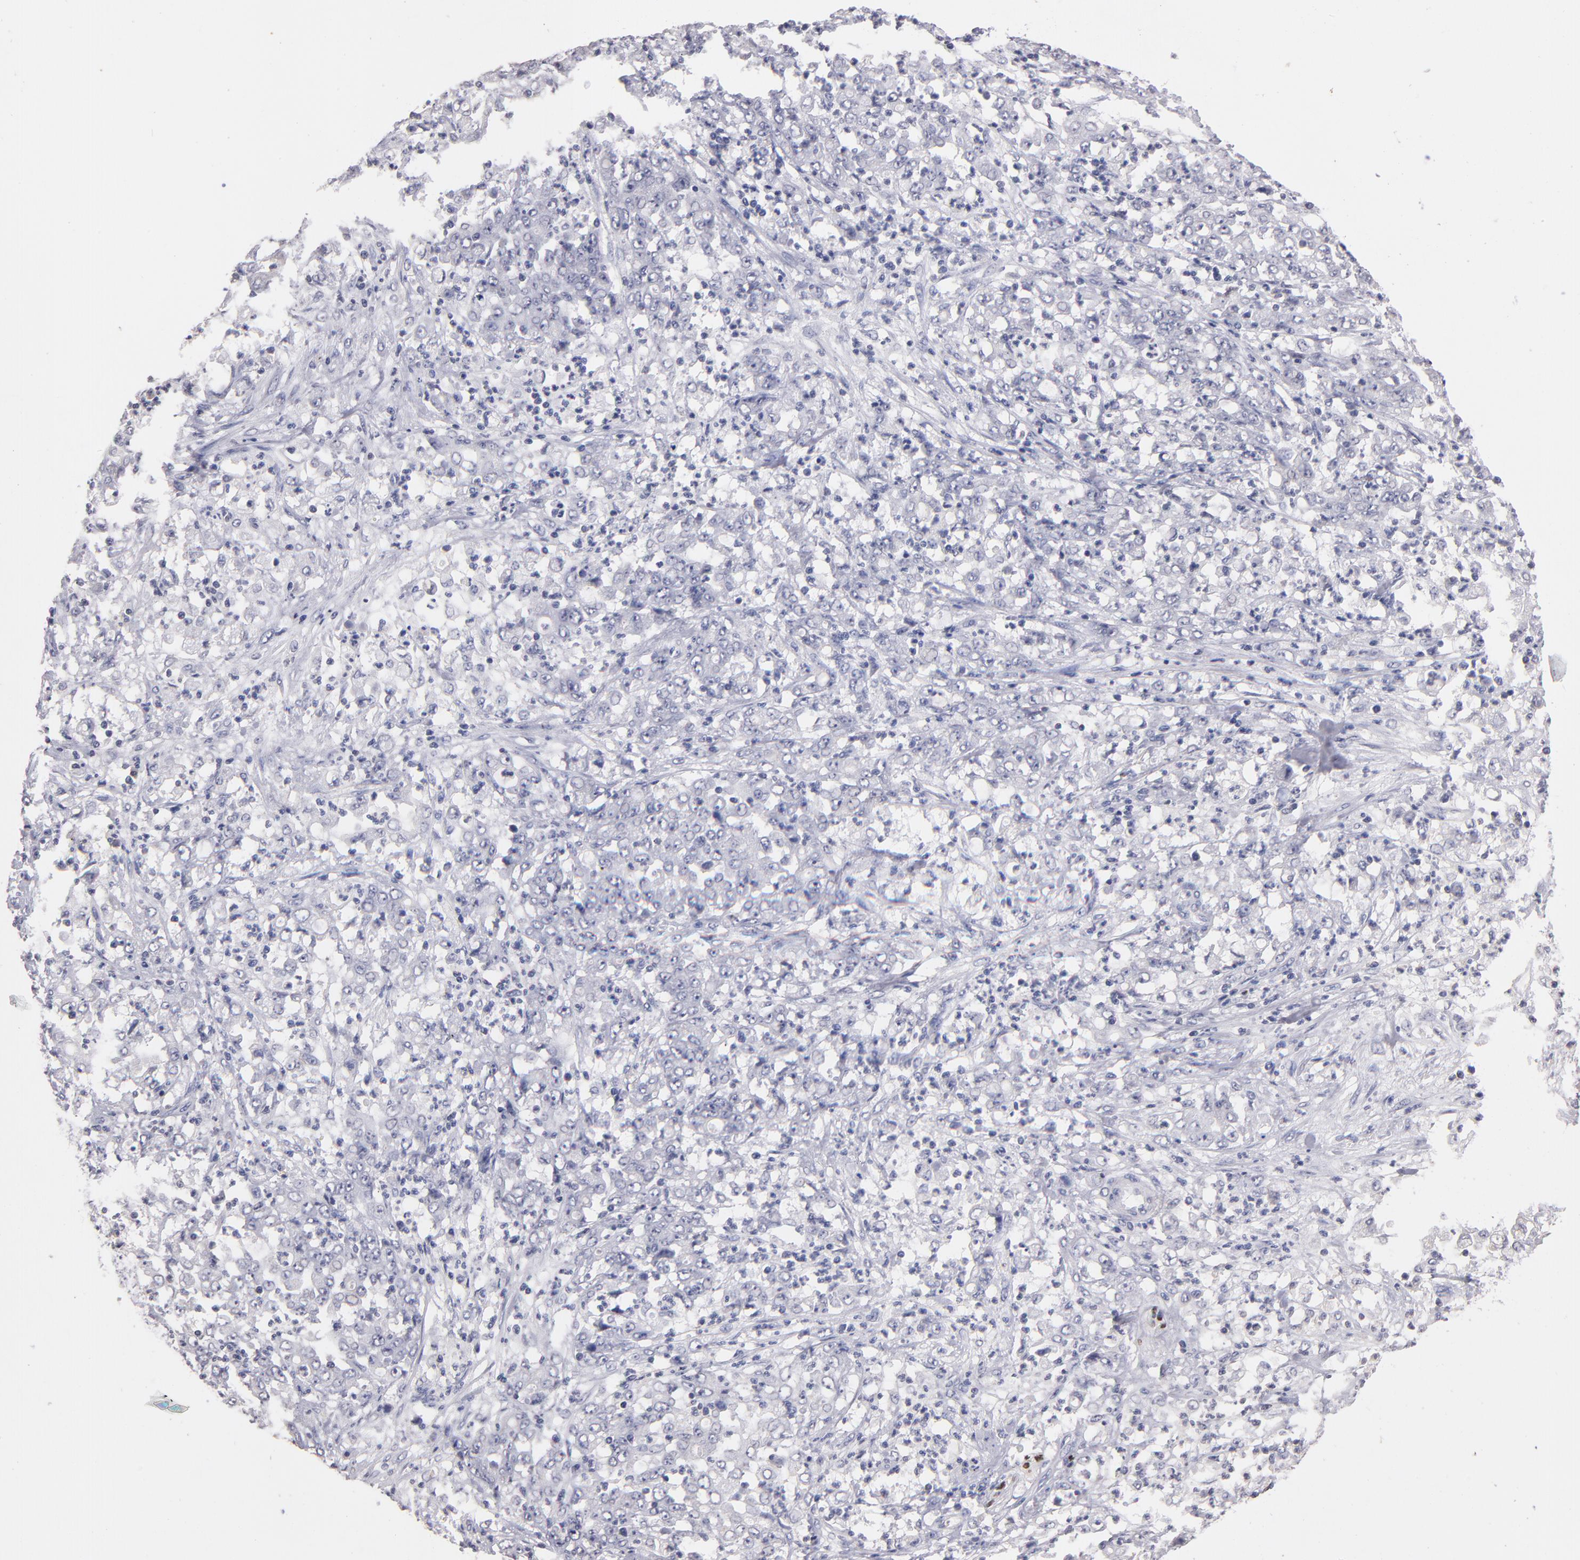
{"staining": {"intensity": "negative", "quantity": "none", "location": "none"}, "tissue": "stomach cancer", "cell_type": "Tumor cells", "image_type": "cancer", "snomed": [{"axis": "morphology", "description": "Adenocarcinoma, NOS"}, {"axis": "topography", "description": "Stomach, lower"}], "caption": "The immunohistochemistry histopathology image has no significant expression in tumor cells of stomach adenocarcinoma tissue. (Immunohistochemistry, brightfield microscopy, high magnification).", "gene": "SOX10", "patient": {"sex": "female", "age": 71}}